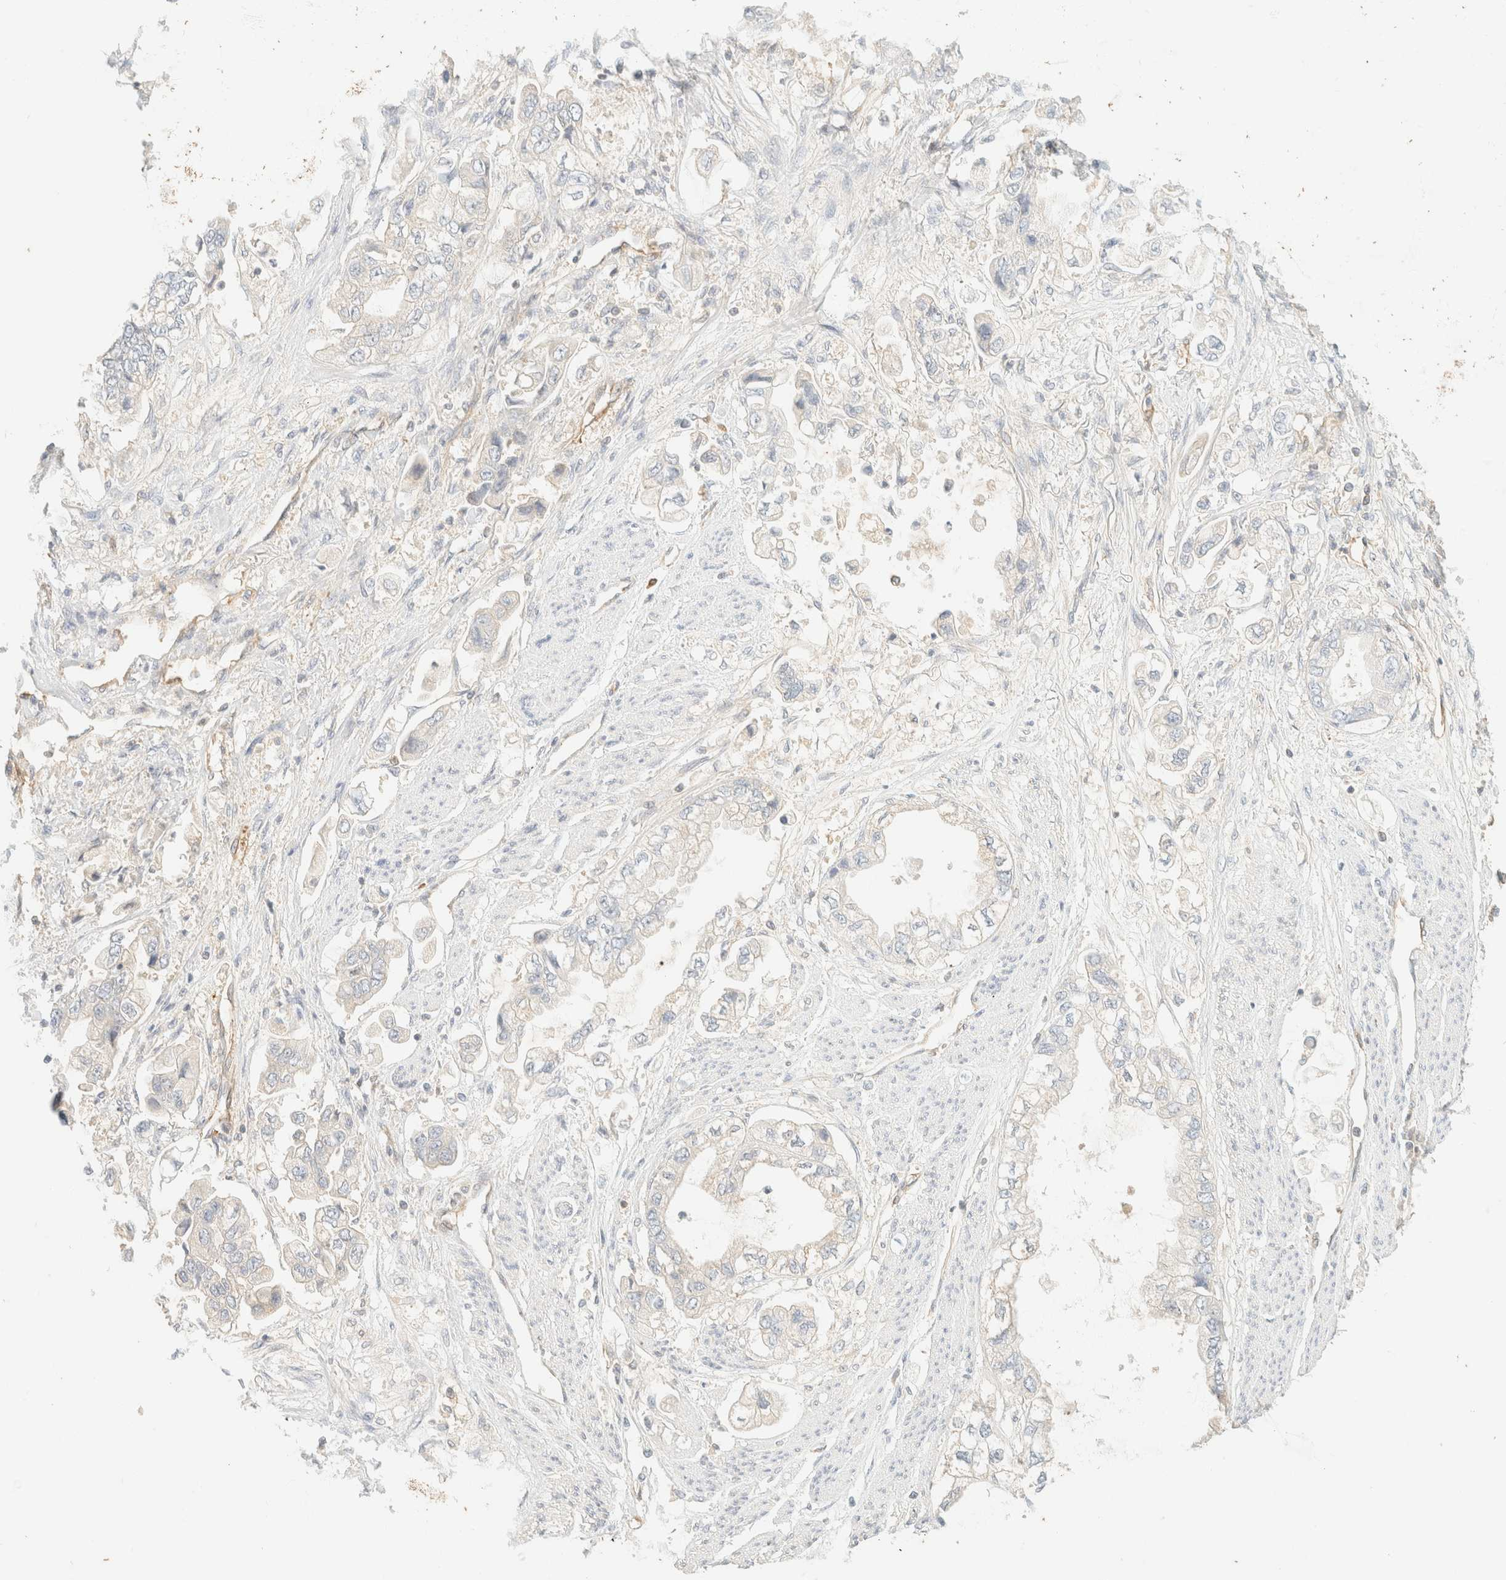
{"staining": {"intensity": "negative", "quantity": "none", "location": "none"}, "tissue": "stomach cancer", "cell_type": "Tumor cells", "image_type": "cancer", "snomed": [{"axis": "morphology", "description": "Adenocarcinoma, NOS"}, {"axis": "topography", "description": "Stomach"}], "caption": "Stomach adenocarcinoma was stained to show a protein in brown. There is no significant expression in tumor cells.", "gene": "FHOD1", "patient": {"sex": "male", "age": 62}}